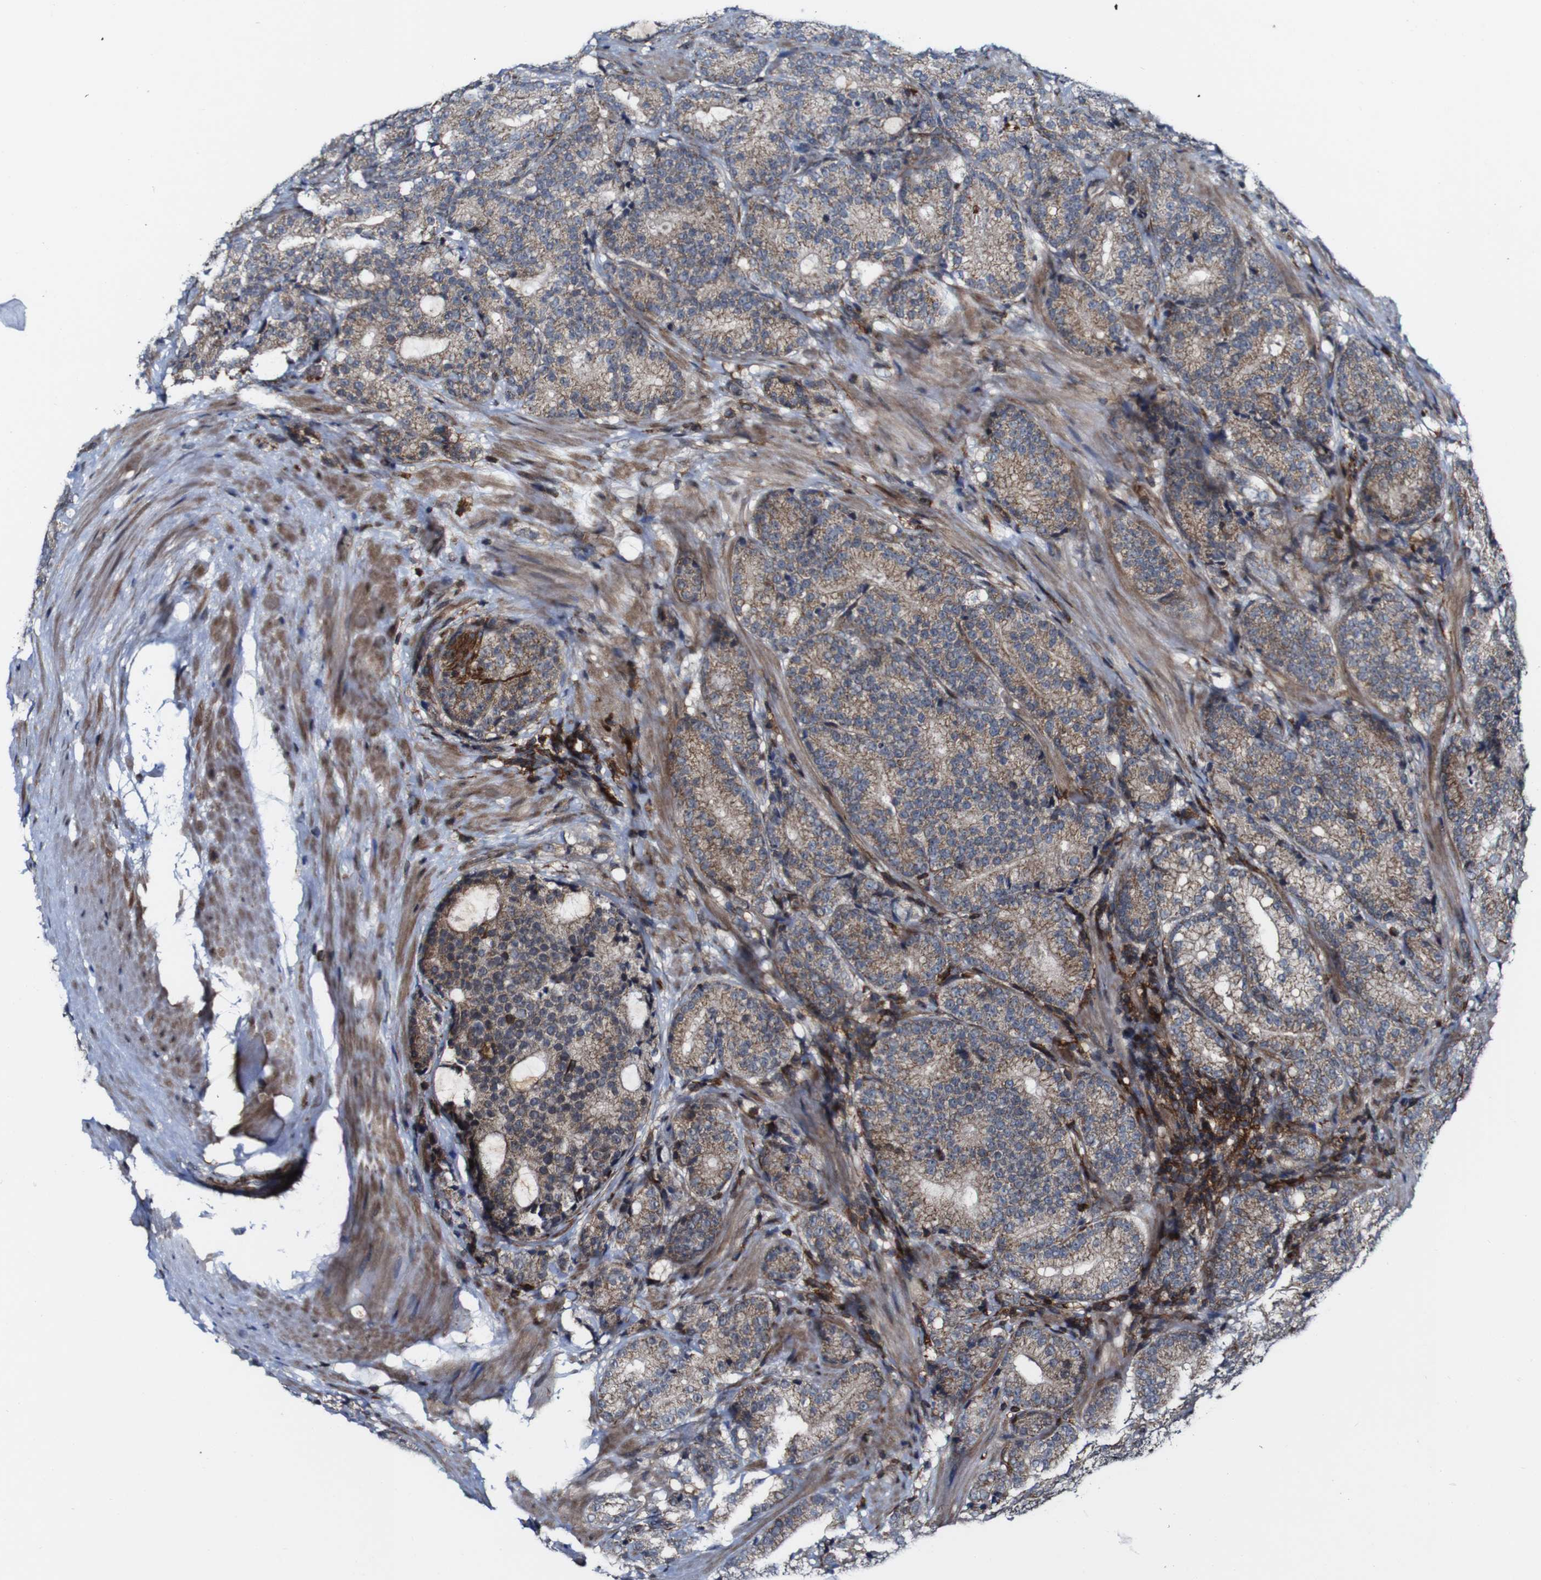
{"staining": {"intensity": "weak", "quantity": ">75%", "location": "cytoplasmic/membranous"}, "tissue": "prostate cancer", "cell_type": "Tumor cells", "image_type": "cancer", "snomed": [{"axis": "morphology", "description": "Adenocarcinoma, High grade"}, {"axis": "topography", "description": "Prostate"}], "caption": "IHC micrograph of high-grade adenocarcinoma (prostate) stained for a protein (brown), which displays low levels of weak cytoplasmic/membranous staining in about >75% of tumor cells.", "gene": "JAK2", "patient": {"sex": "male", "age": 61}}